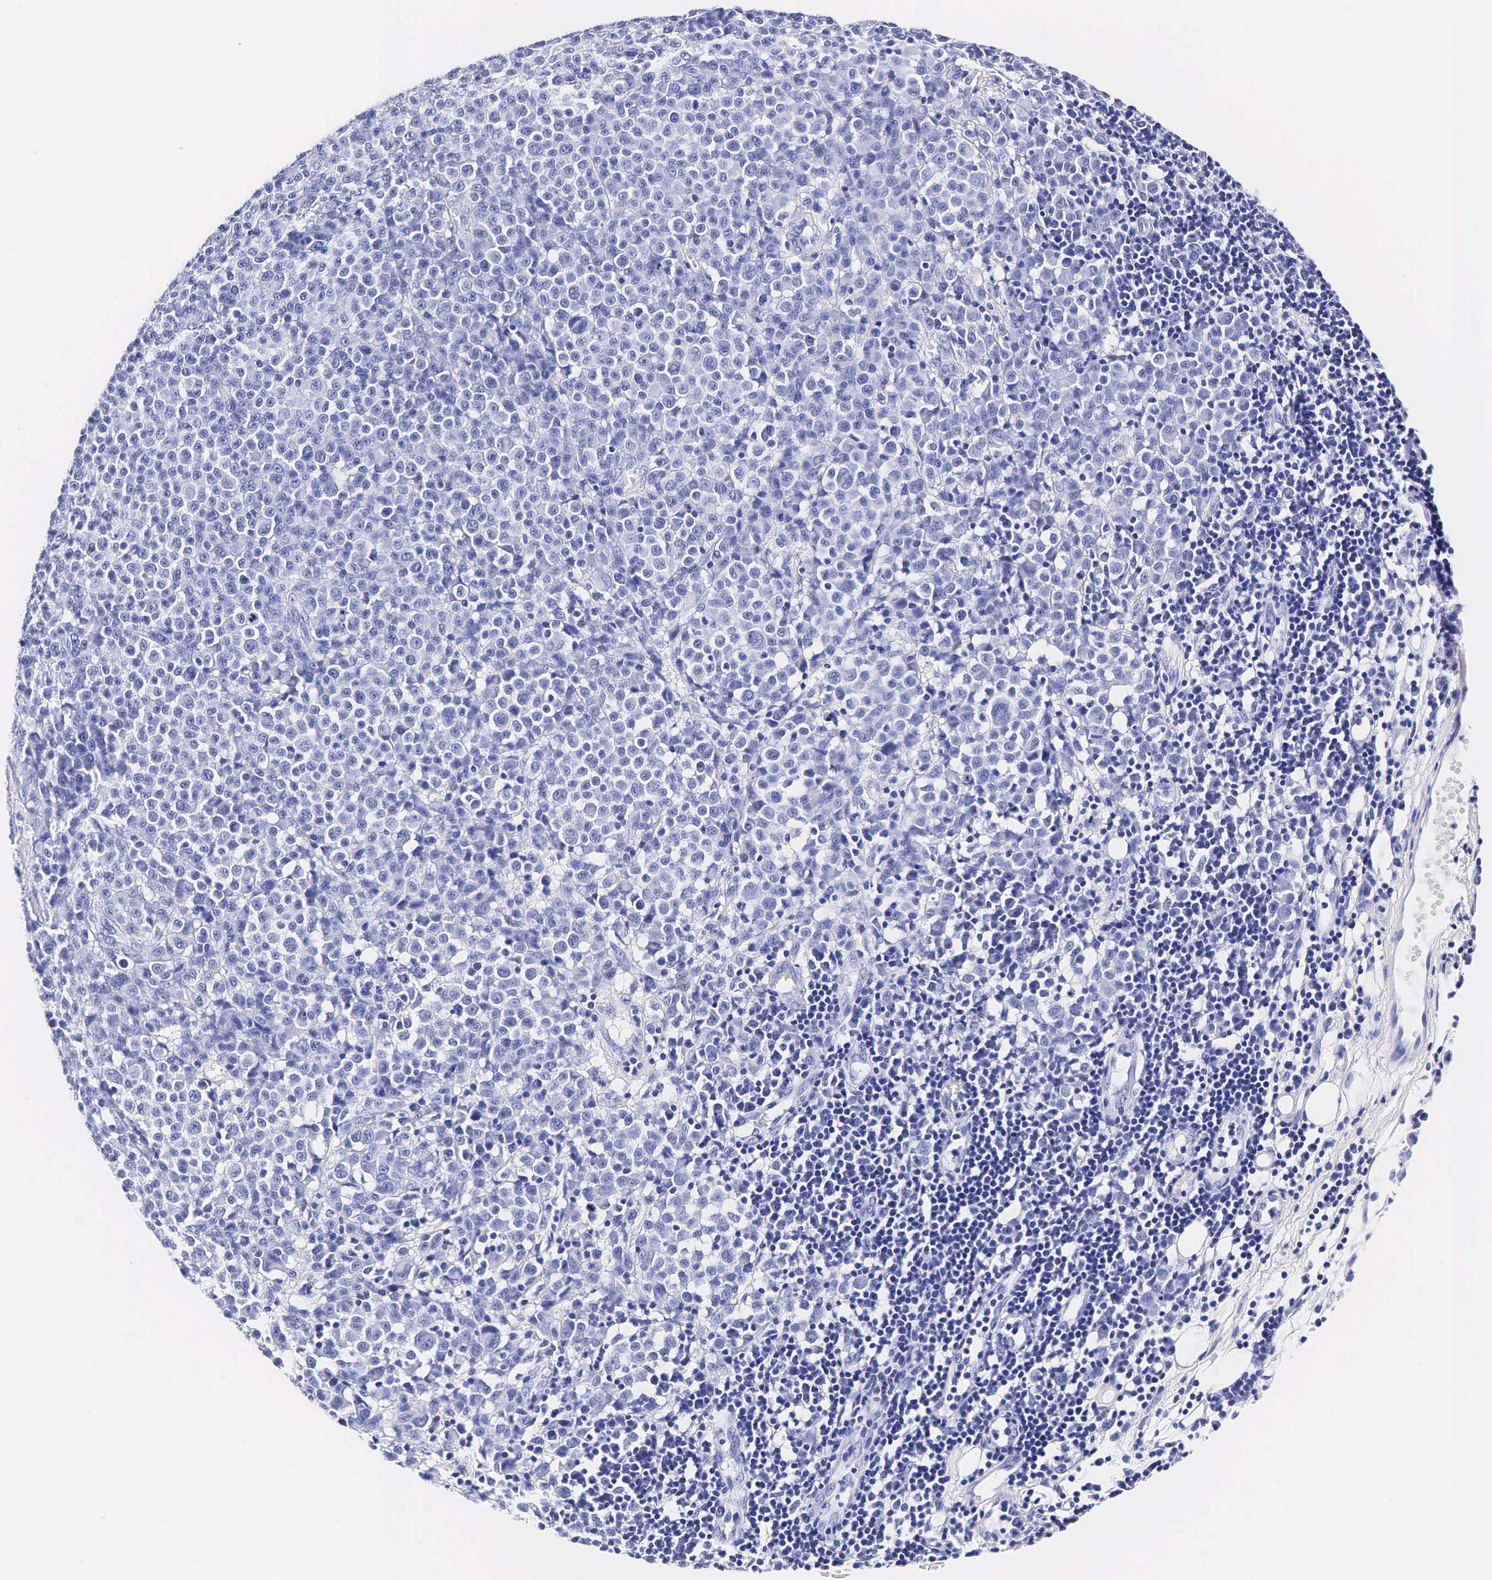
{"staining": {"intensity": "negative", "quantity": "none", "location": "none"}, "tissue": "melanoma", "cell_type": "Tumor cells", "image_type": "cancer", "snomed": [{"axis": "morphology", "description": "Malignant melanoma, Metastatic site"}, {"axis": "topography", "description": "Skin"}], "caption": "High power microscopy image of an immunohistochemistry (IHC) histopathology image of malignant melanoma (metastatic site), revealing no significant expression in tumor cells.", "gene": "KLK3", "patient": {"sex": "male", "age": 32}}